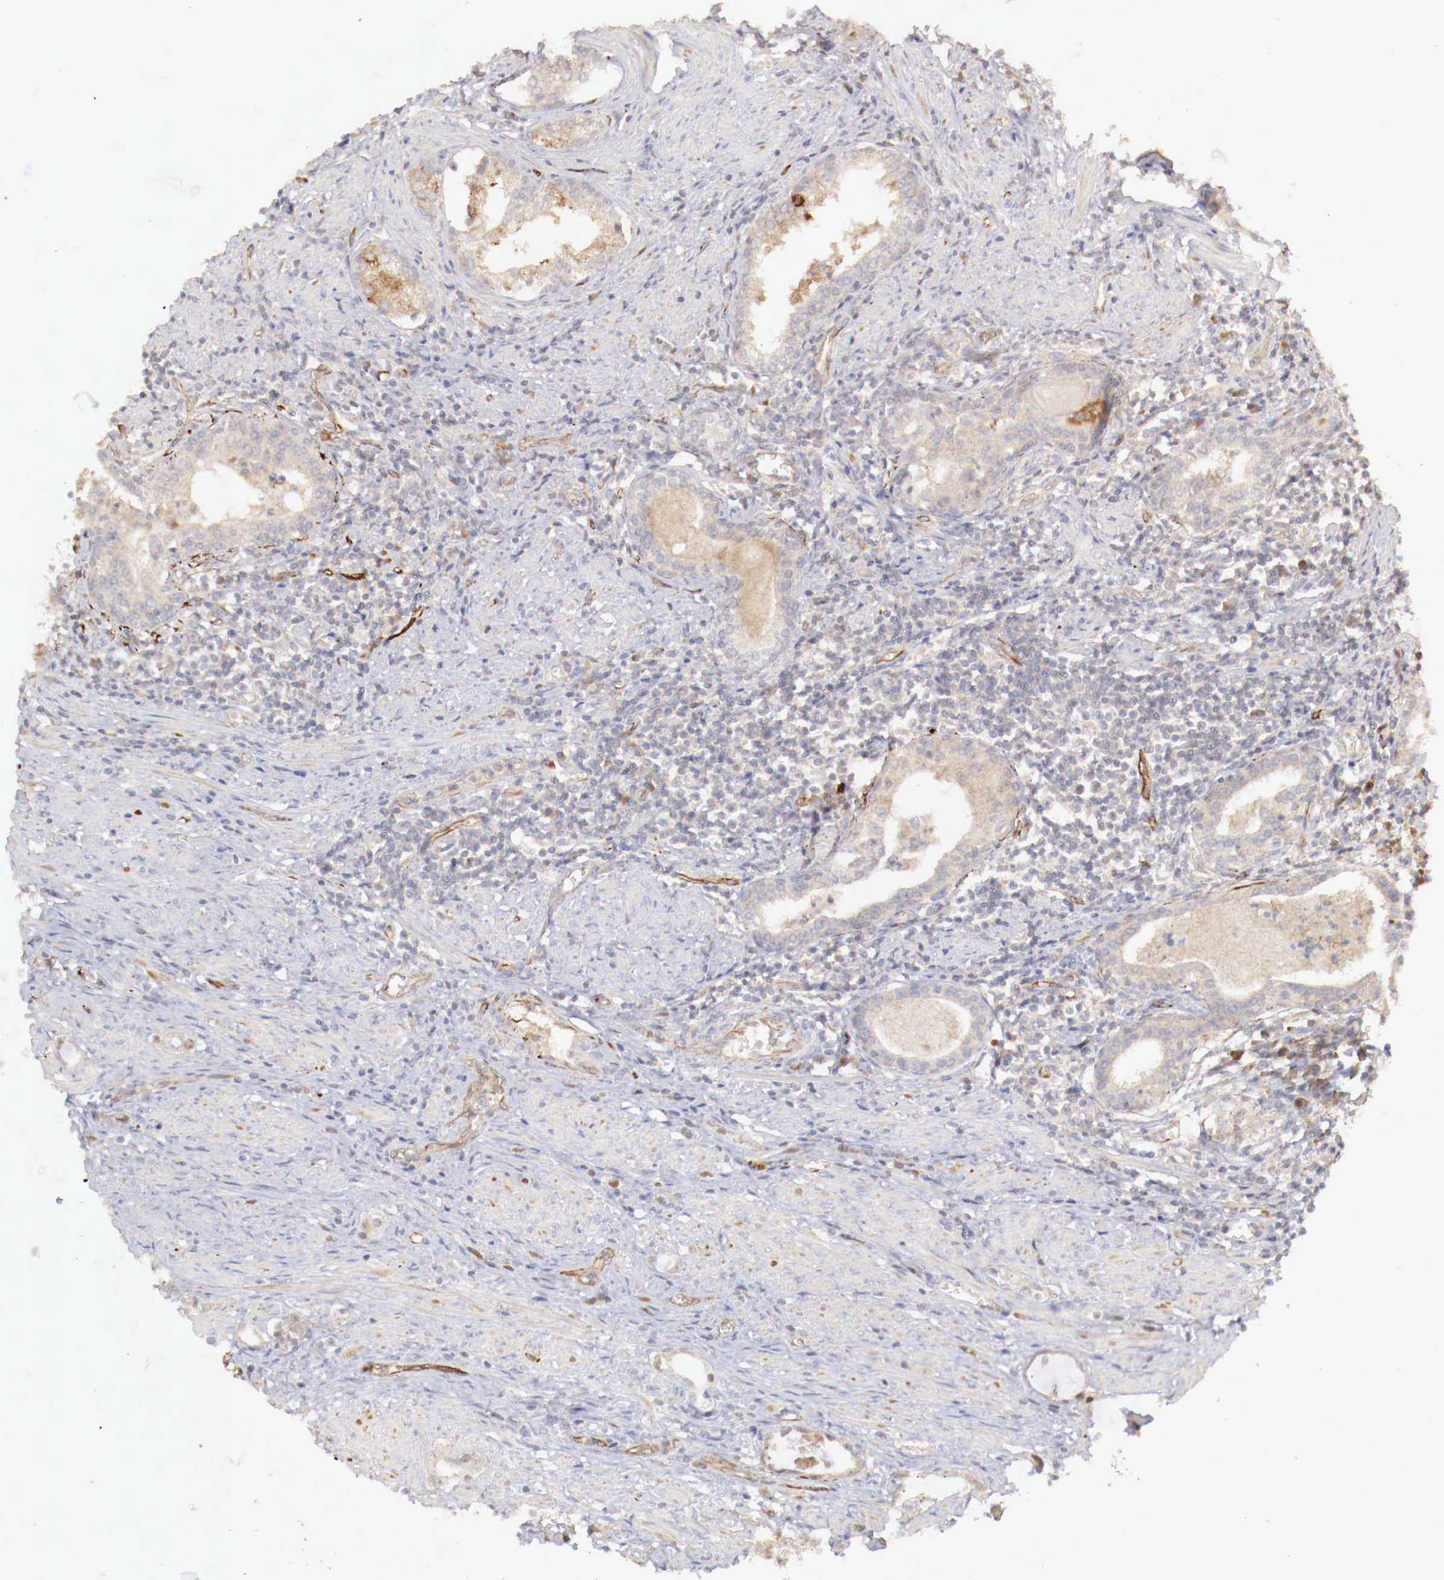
{"staining": {"intensity": "negative", "quantity": "none", "location": "none"}, "tissue": "prostate cancer", "cell_type": "Tumor cells", "image_type": "cancer", "snomed": [{"axis": "morphology", "description": "Adenocarcinoma, Medium grade"}, {"axis": "topography", "description": "Prostate"}], "caption": "Human prostate medium-grade adenocarcinoma stained for a protein using immunohistochemistry (IHC) reveals no staining in tumor cells.", "gene": "WT1", "patient": {"sex": "male", "age": 73}}